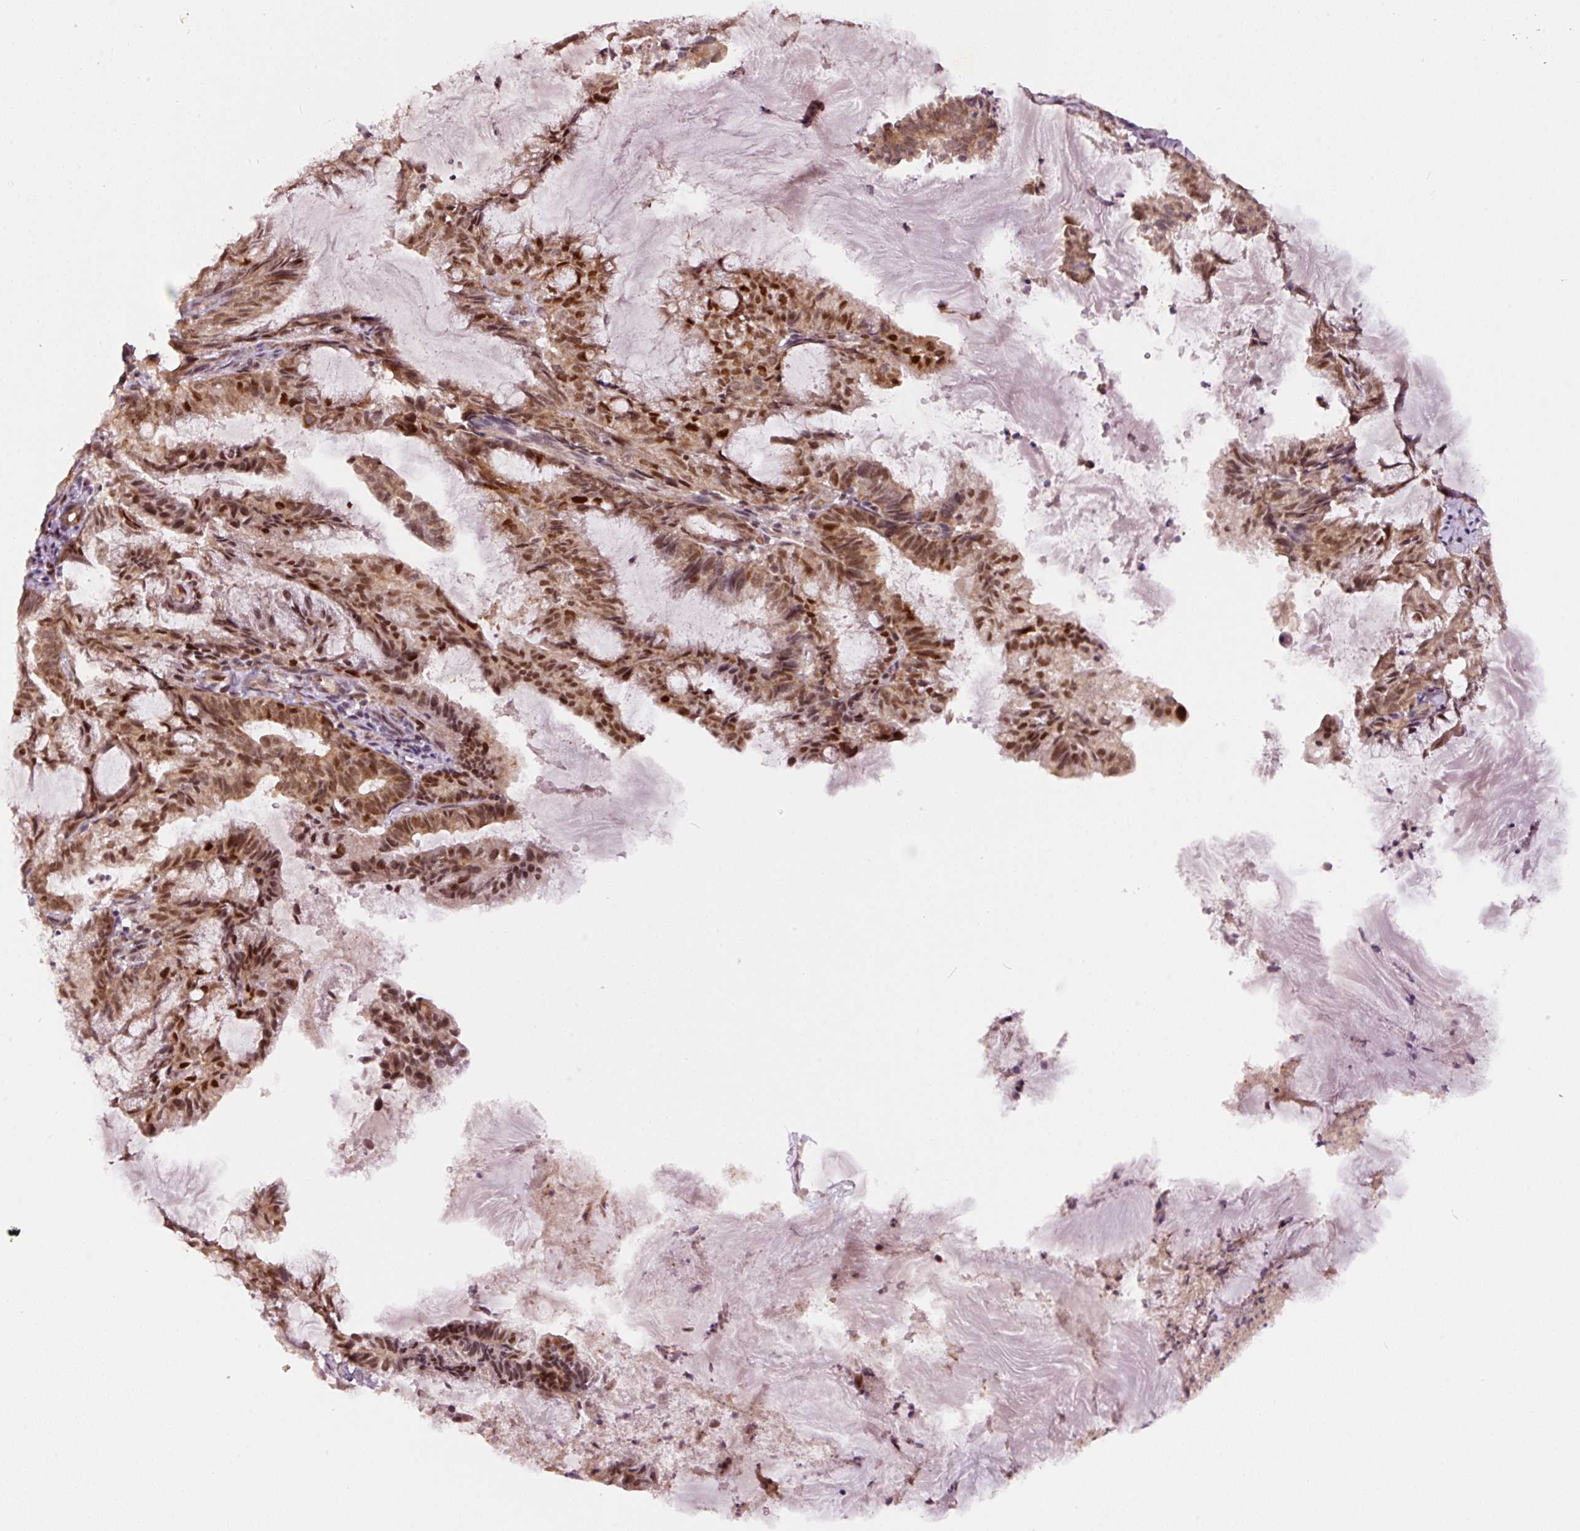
{"staining": {"intensity": "moderate", "quantity": ">75%", "location": "cytoplasmic/membranous,nuclear"}, "tissue": "endometrial cancer", "cell_type": "Tumor cells", "image_type": "cancer", "snomed": [{"axis": "morphology", "description": "Adenocarcinoma, NOS"}, {"axis": "topography", "description": "Endometrium"}], "caption": "About >75% of tumor cells in endometrial cancer (adenocarcinoma) show moderate cytoplasmic/membranous and nuclear protein staining as visualized by brown immunohistochemical staining.", "gene": "RFC4", "patient": {"sex": "female", "age": 86}}